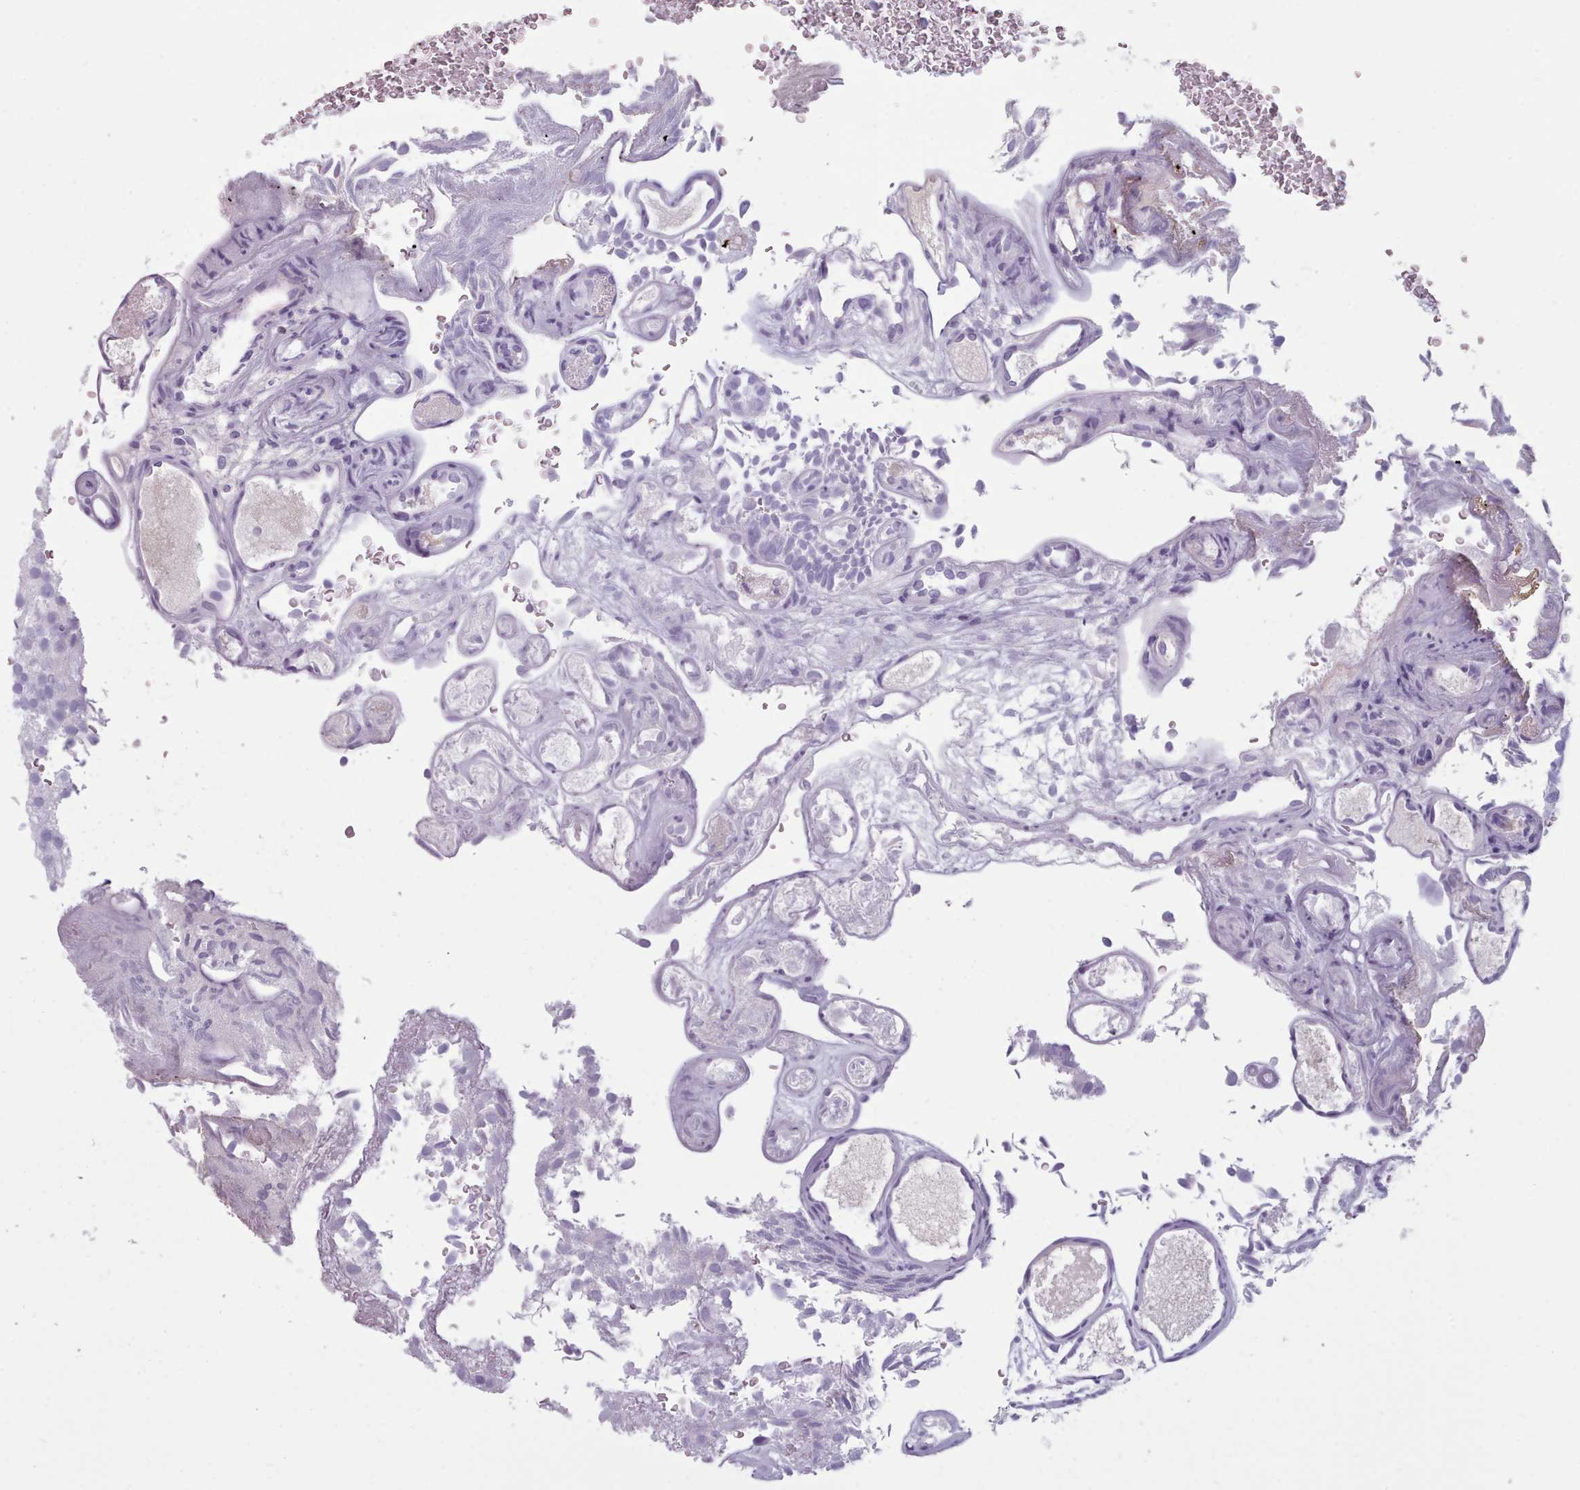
{"staining": {"intensity": "negative", "quantity": "none", "location": "none"}, "tissue": "urothelial cancer", "cell_type": "Tumor cells", "image_type": "cancer", "snomed": [{"axis": "morphology", "description": "Urothelial carcinoma, Low grade"}, {"axis": "topography", "description": "Urinary bladder"}], "caption": "This is a micrograph of immunohistochemistry (IHC) staining of low-grade urothelial carcinoma, which shows no expression in tumor cells.", "gene": "ZNF43", "patient": {"sex": "male", "age": 78}}